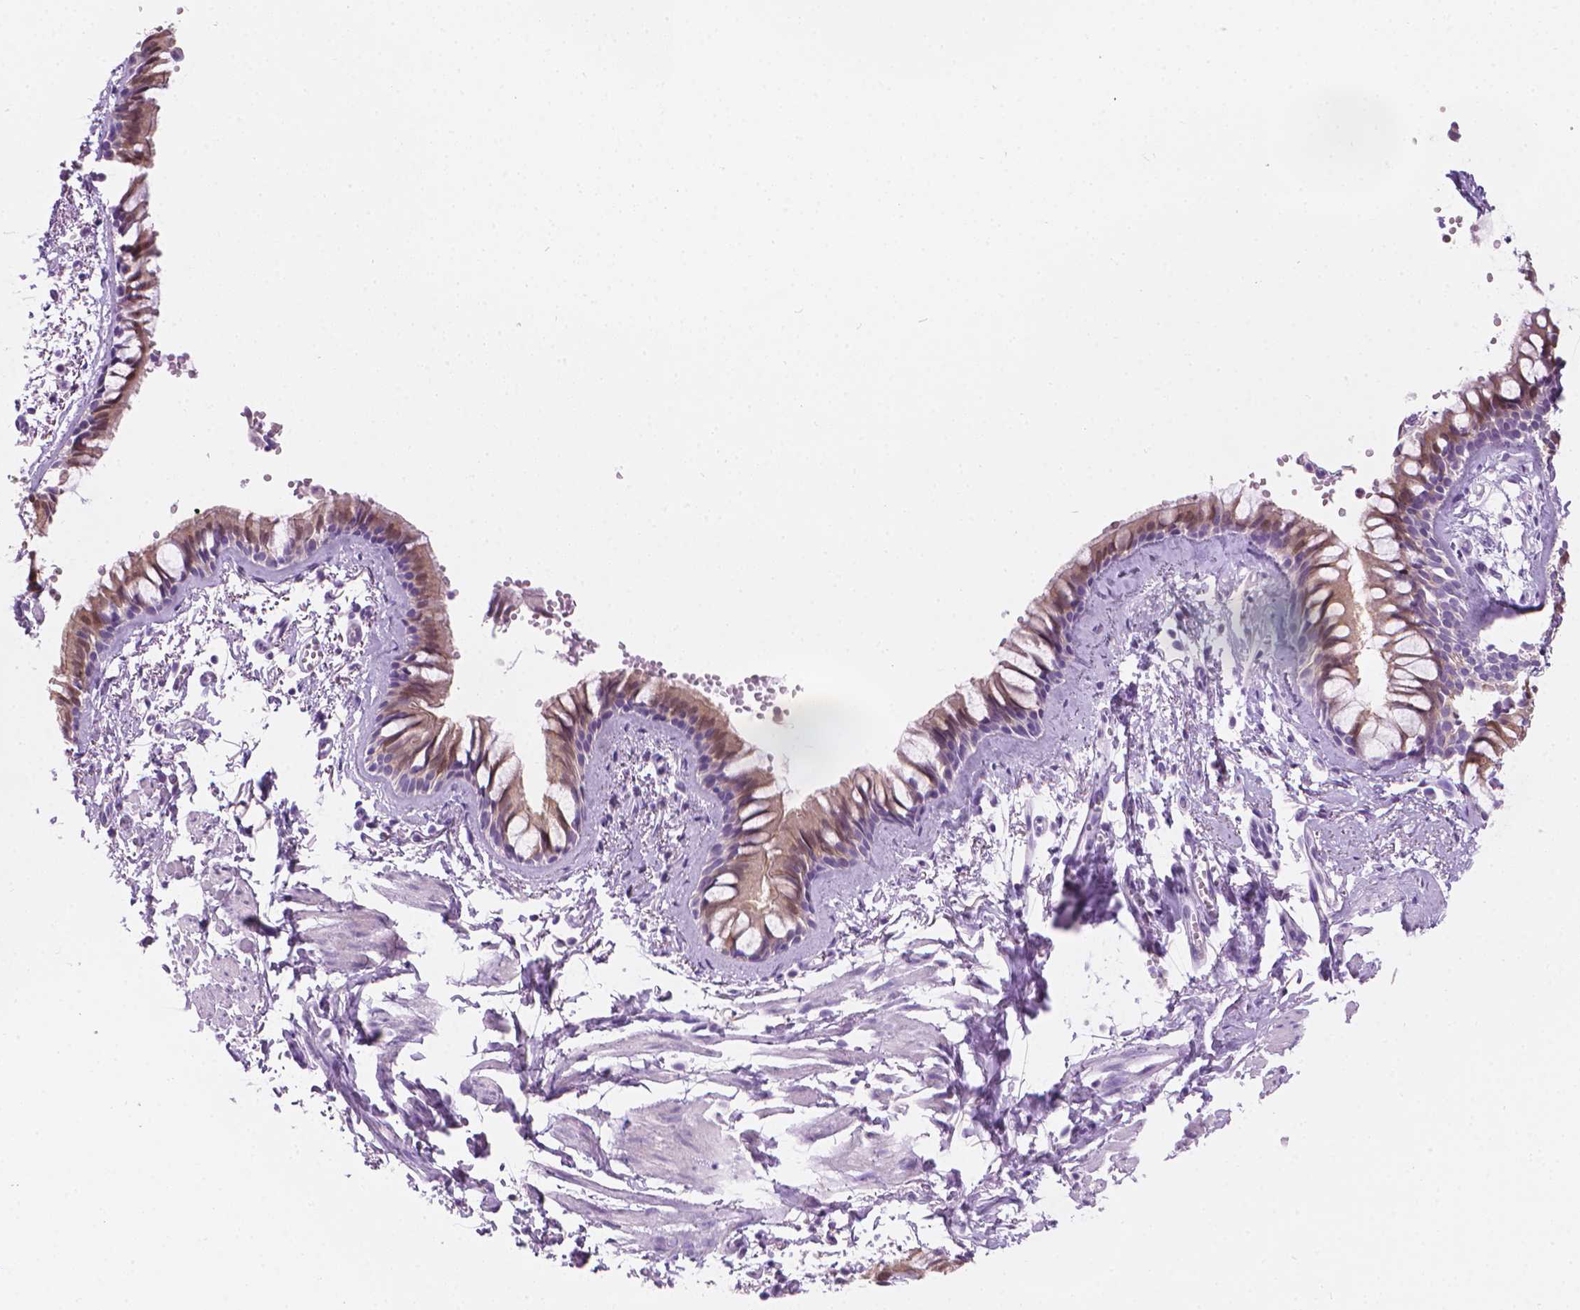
{"staining": {"intensity": "weak", "quantity": "25%-75%", "location": "cytoplasmic/membranous,nuclear"}, "tissue": "bronchus", "cell_type": "Respiratory epithelial cells", "image_type": "normal", "snomed": [{"axis": "morphology", "description": "Normal tissue, NOS"}, {"axis": "topography", "description": "Bronchus"}], "caption": "The histopathology image reveals staining of normal bronchus, revealing weak cytoplasmic/membranous,nuclear protein expression (brown color) within respiratory epithelial cells.", "gene": "TTC29", "patient": {"sex": "female", "age": 59}}